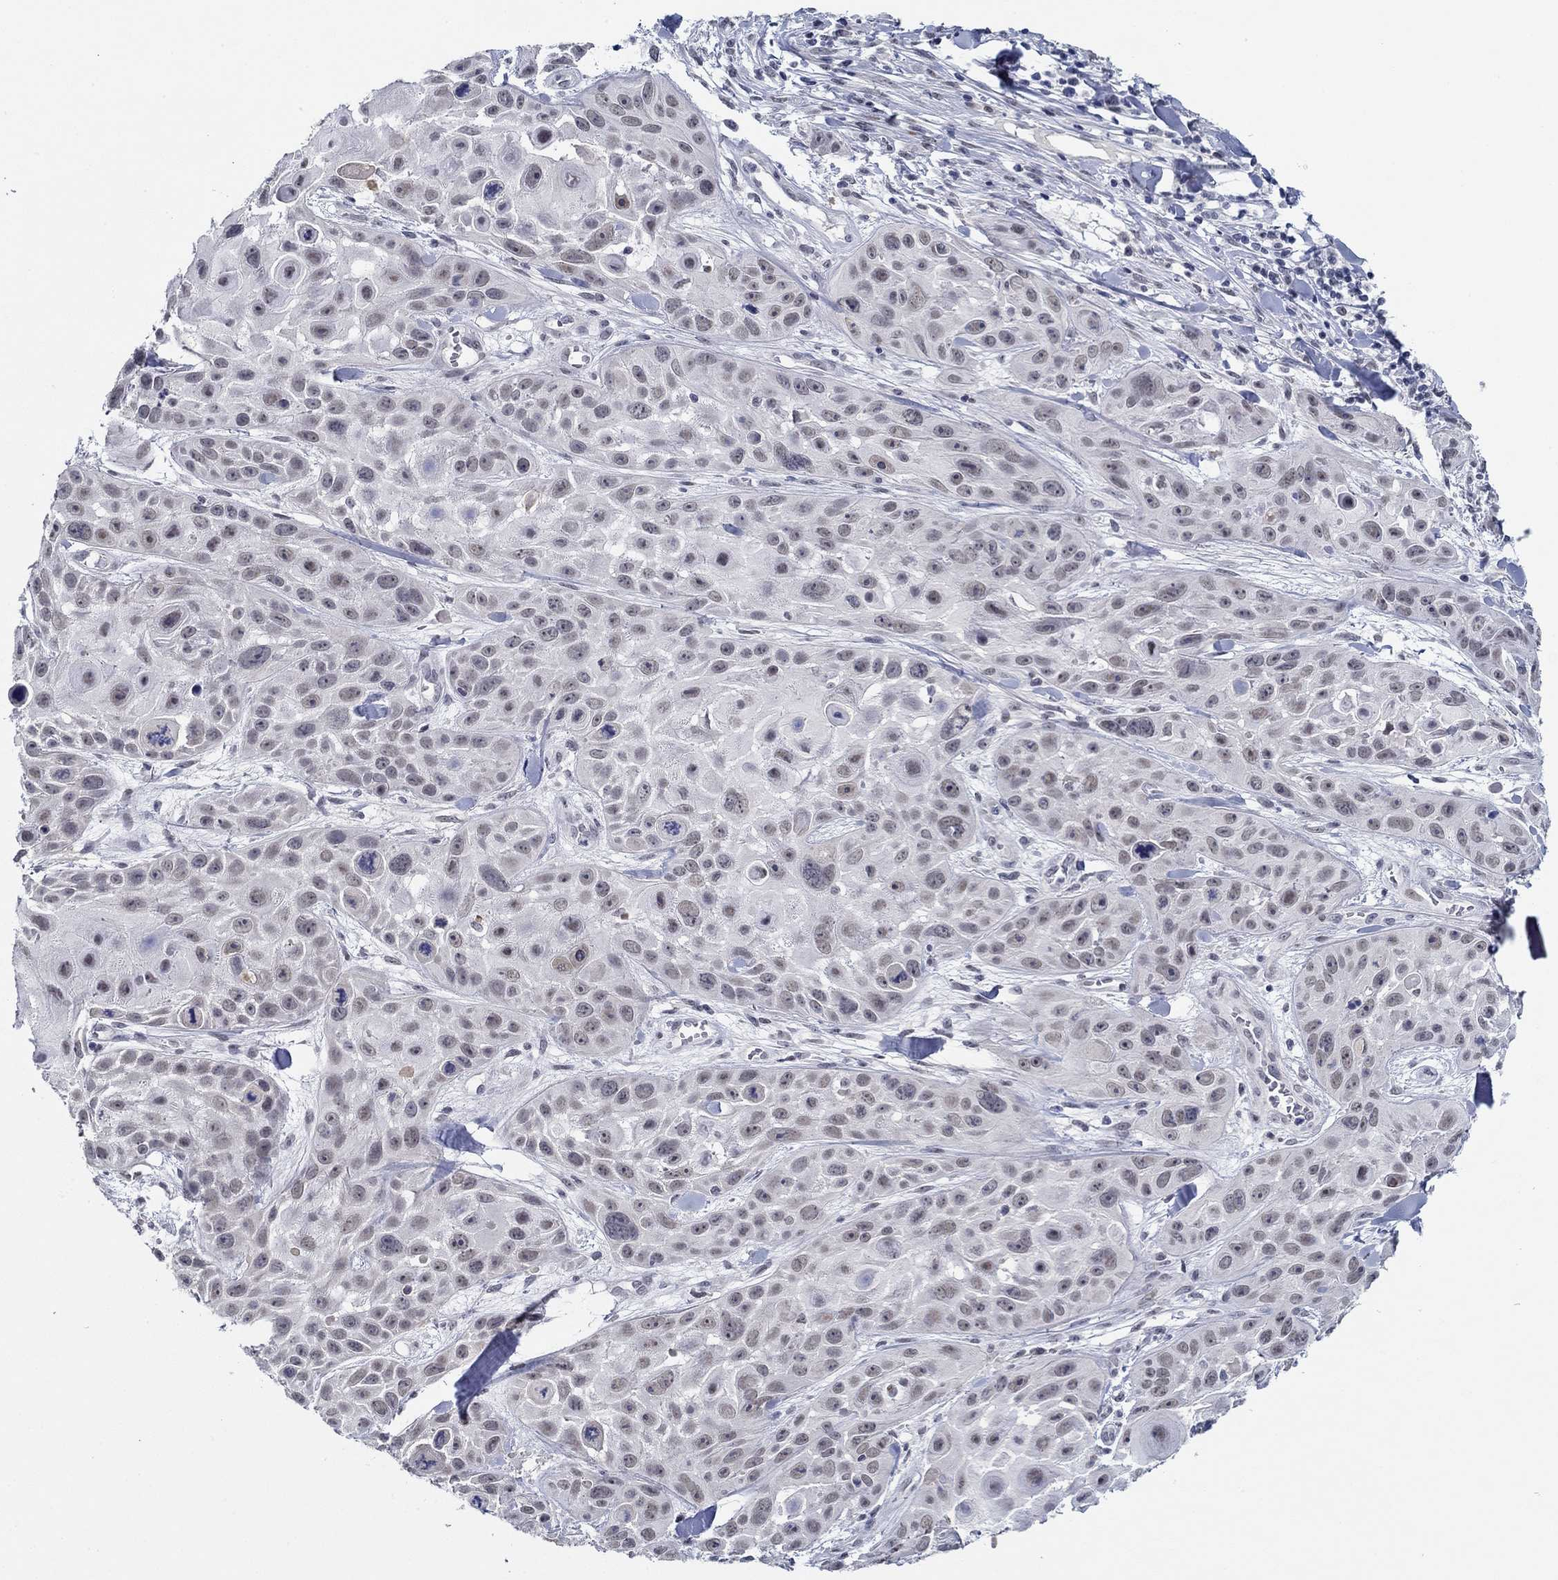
{"staining": {"intensity": "negative", "quantity": "none", "location": "none"}, "tissue": "skin cancer", "cell_type": "Tumor cells", "image_type": "cancer", "snomed": [{"axis": "morphology", "description": "Squamous cell carcinoma, NOS"}, {"axis": "topography", "description": "Skin"}, {"axis": "topography", "description": "Anal"}], "caption": "Human squamous cell carcinoma (skin) stained for a protein using IHC exhibits no expression in tumor cells.", "gene": "SLC34A1", "patient": {"sex": "female", "age": 75}}